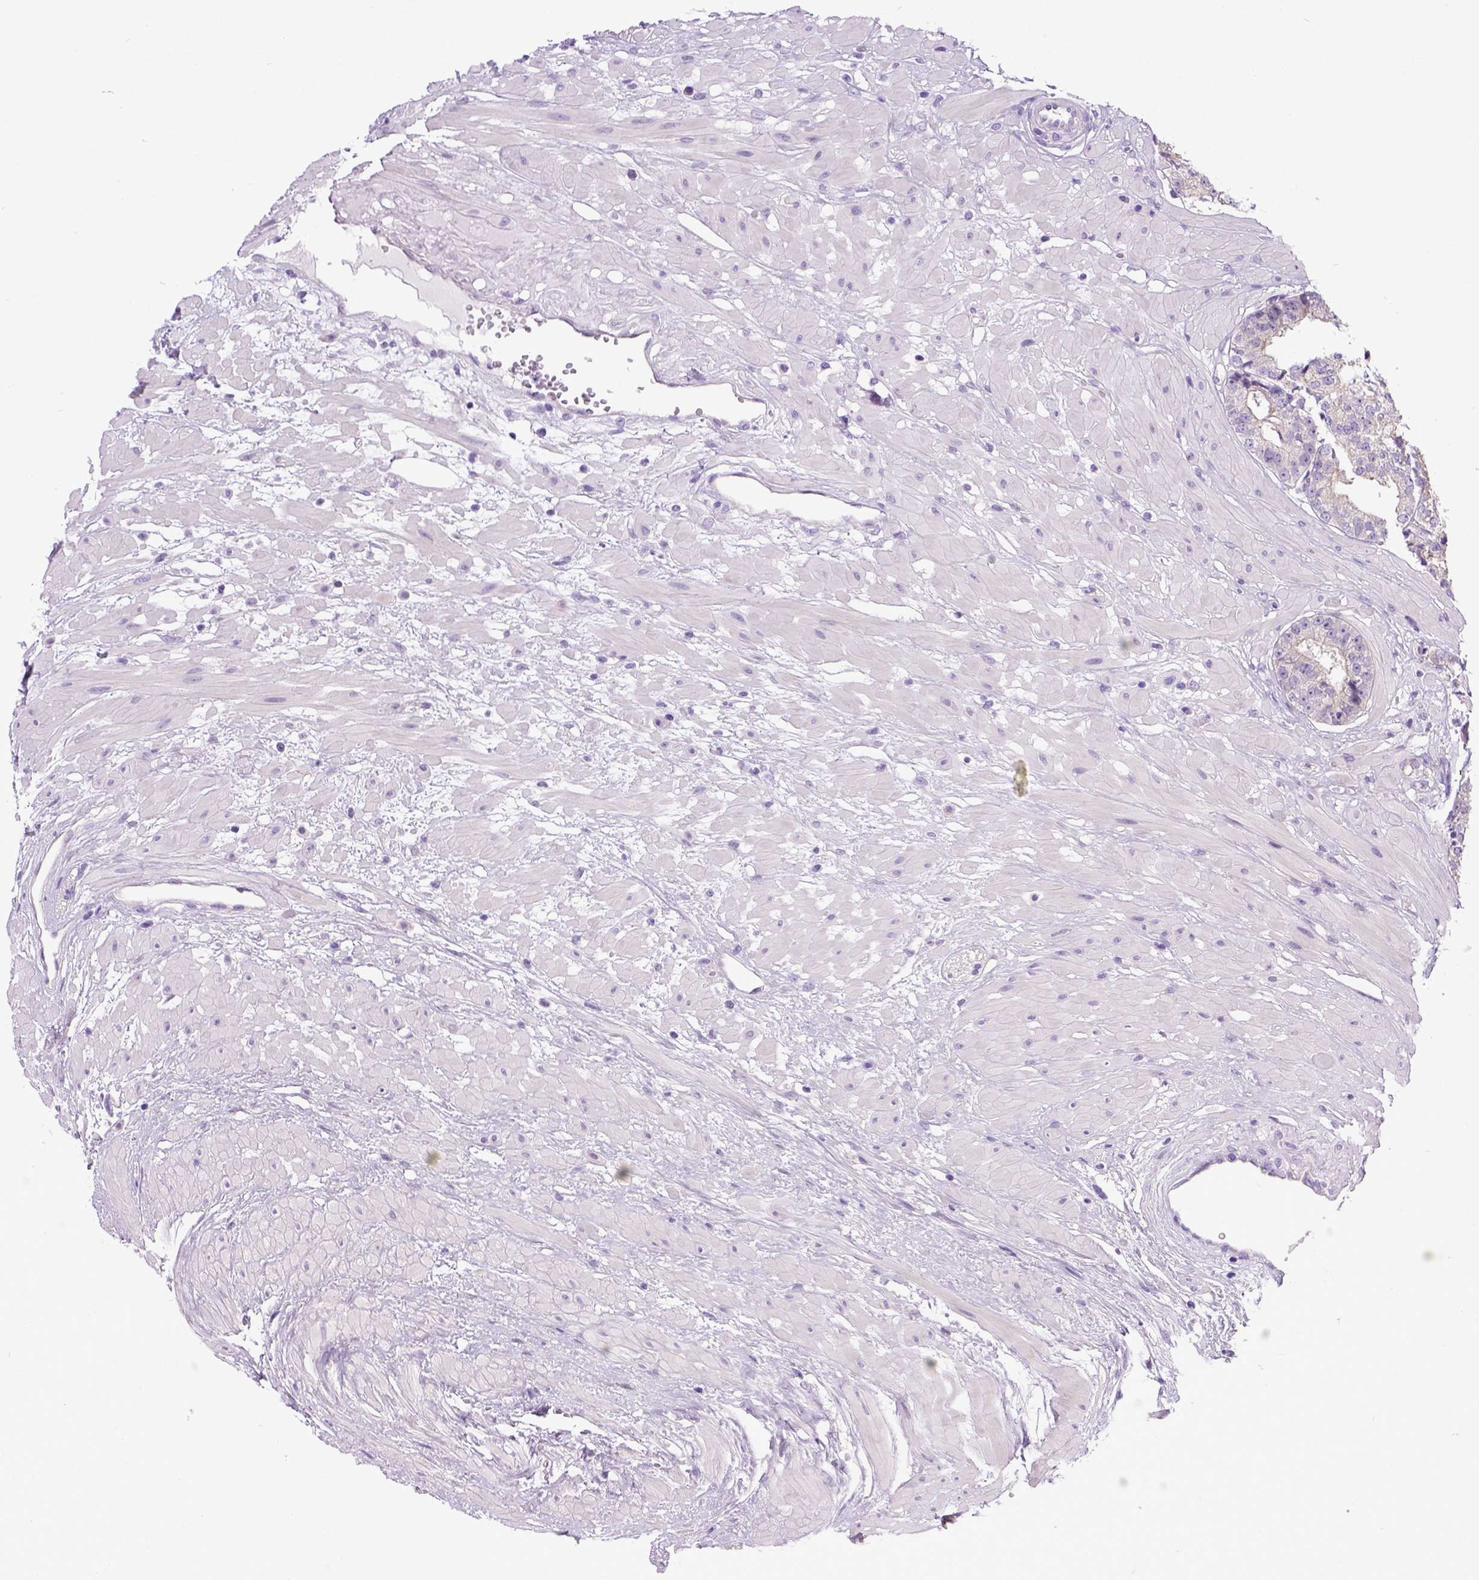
{"staining": {"intensity": "weak", "quantity": "<25%", "location": "cytoplasmic/membranous"}, "tissue": "prostate cancer", "cell_type": "Tumor cells", "image_type": "cancer", "snomed": [{"axis": "morphology", "description": "Adenocarcinoma, Low grade"}, {"axis": "topography", "description": "Prostate"}], "caption": "Immunohistochemistry (IHC) micrograph of neoplastic tissue: prostate adenocarcinoma (low-grade) stained with DAB (3,3'-diaminobenzidine) displays no significant protein expression in tumor cells.", "gene": "NEK5", "patient": {"sex": "male", "age": 60}}